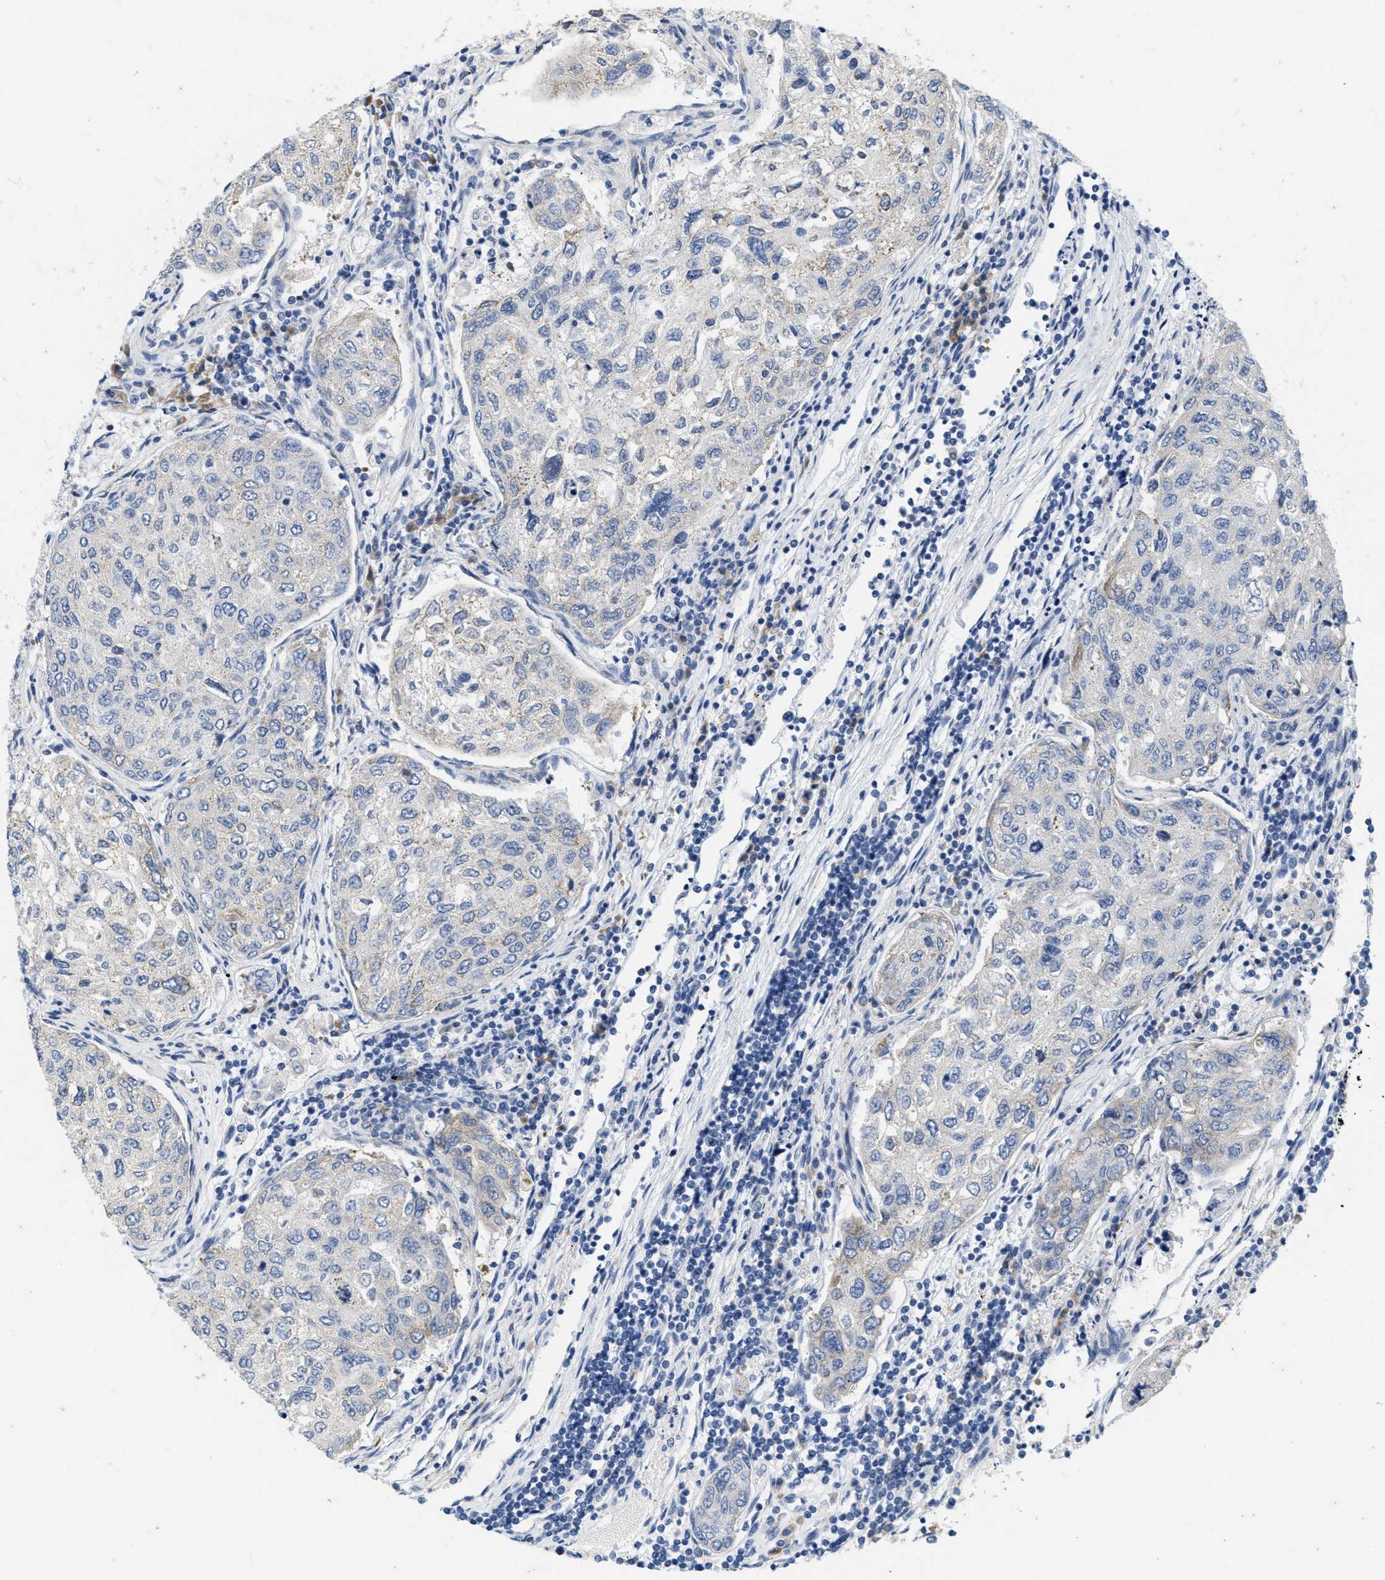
{"staining": {"intensity": "weak", "quantity": "<25%", "location": "cytoplasmic/membranous"}, "tissue": "urothelial cancer", "cell_type": "Tumor cells", "image_type": "cancer", "snomed": [{"axis": "morphology", "description": "Urothelial carcinoma, High grade"}, {"axis": "topography", "description": "Lymph node"}, {"axis": "topography", "description": "Urinary bladder"}], "caption": "Immunohistochemical staining of urothelial cancer reveals no significant staining in tumor cells. (DAB immunohistochemistry visualized using brightfield microscopy, high magnification).", "gene": "ABCB11", "patient": {"sex": "male", "age": 51}}